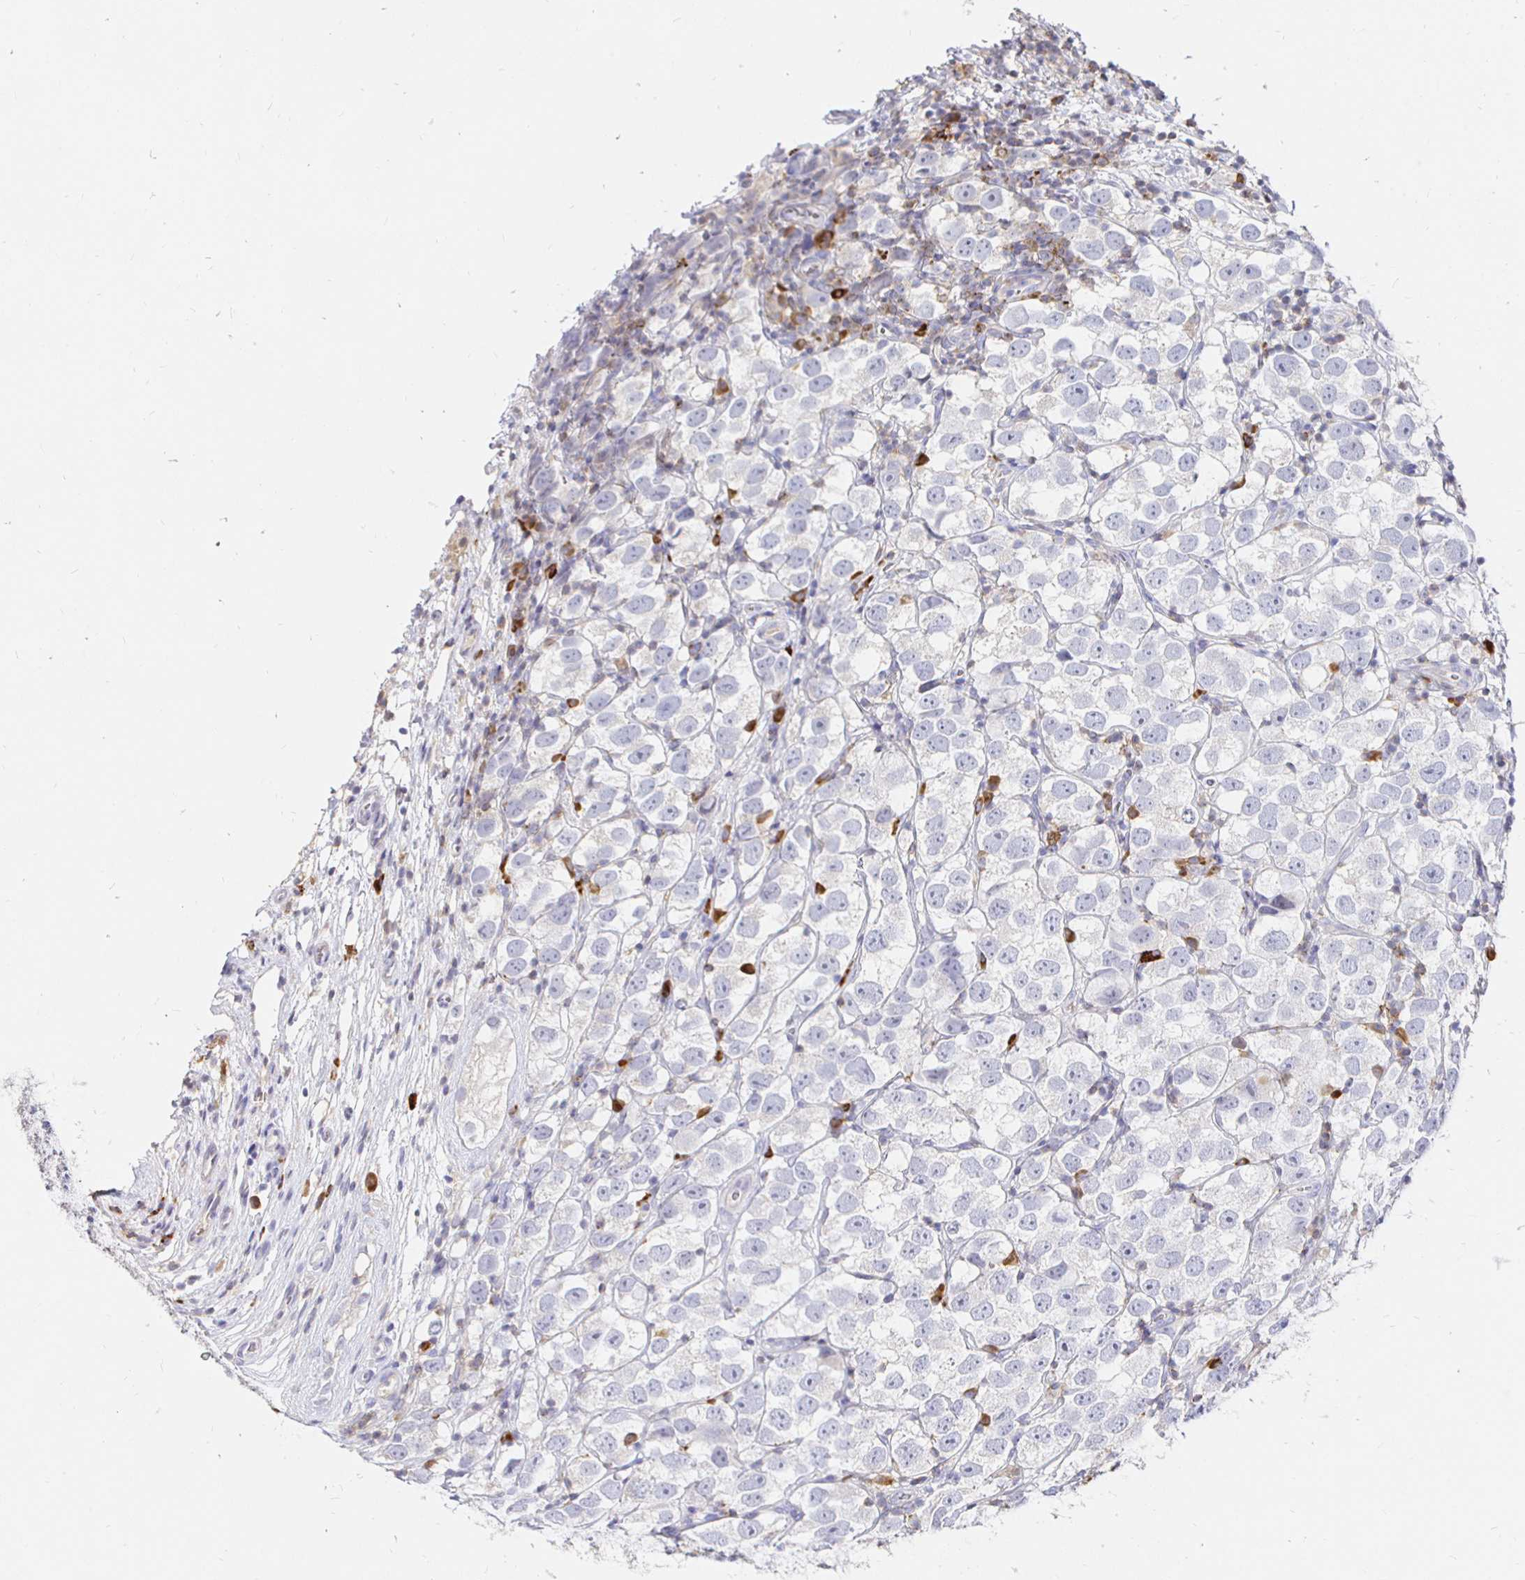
{"staining": {"intensity": "negative", "quantity": "none", "location": "none"}, "tissue": "testis cancer", "cell_type": "Tumor cells", "image_type": "cancer", "snomed": [{"axis": "morphology", "description": "Seminoma, NOS"}, {"axis": "topography", "description": "Testis"}], "caption": "A micrograph of human testis seminoma is negative for staining in tumor cells.", "gene": "CXCR3", "patient": {"sex": "male", "age": 26}}